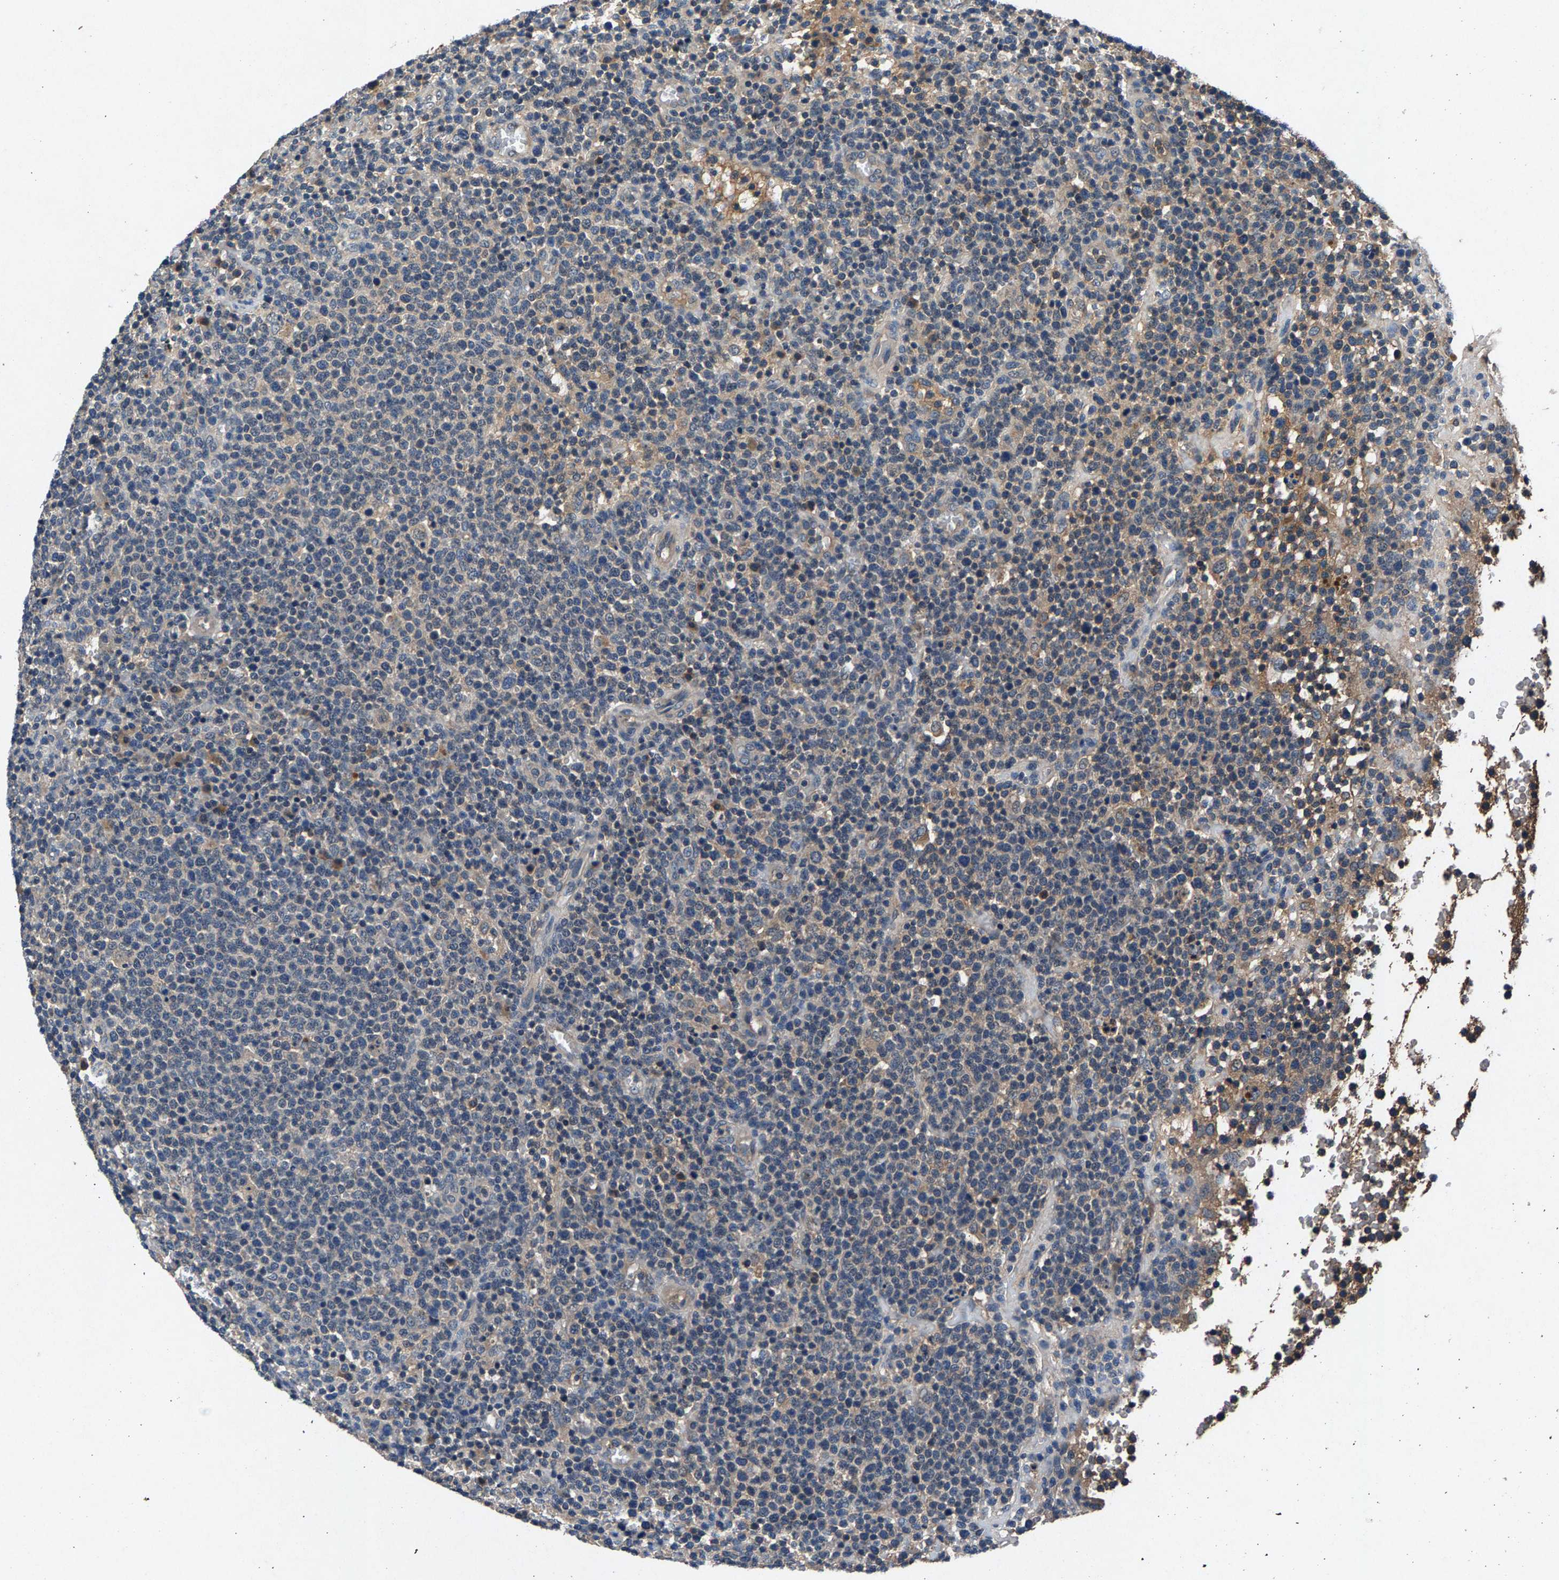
{"staining": {"intensity": "weak", "quantity": "<25%", "location": "cytoplasmic/membranous"}, "tissue": "lymphoma", "cell_type": "Tumor cells", "image_type": "cancer", "snomed": [{"axis": "morphology", "description": "Malignant lymphoma, non-Hodgkin's type, High grade"}, {"axis": "topography", "description": "Lymph node"}], "caption": "Tumor cells show no significant protein expression in lymphoma.", "gene": "PRXL2C", "patient": {"sex": "male", "age": 61}}